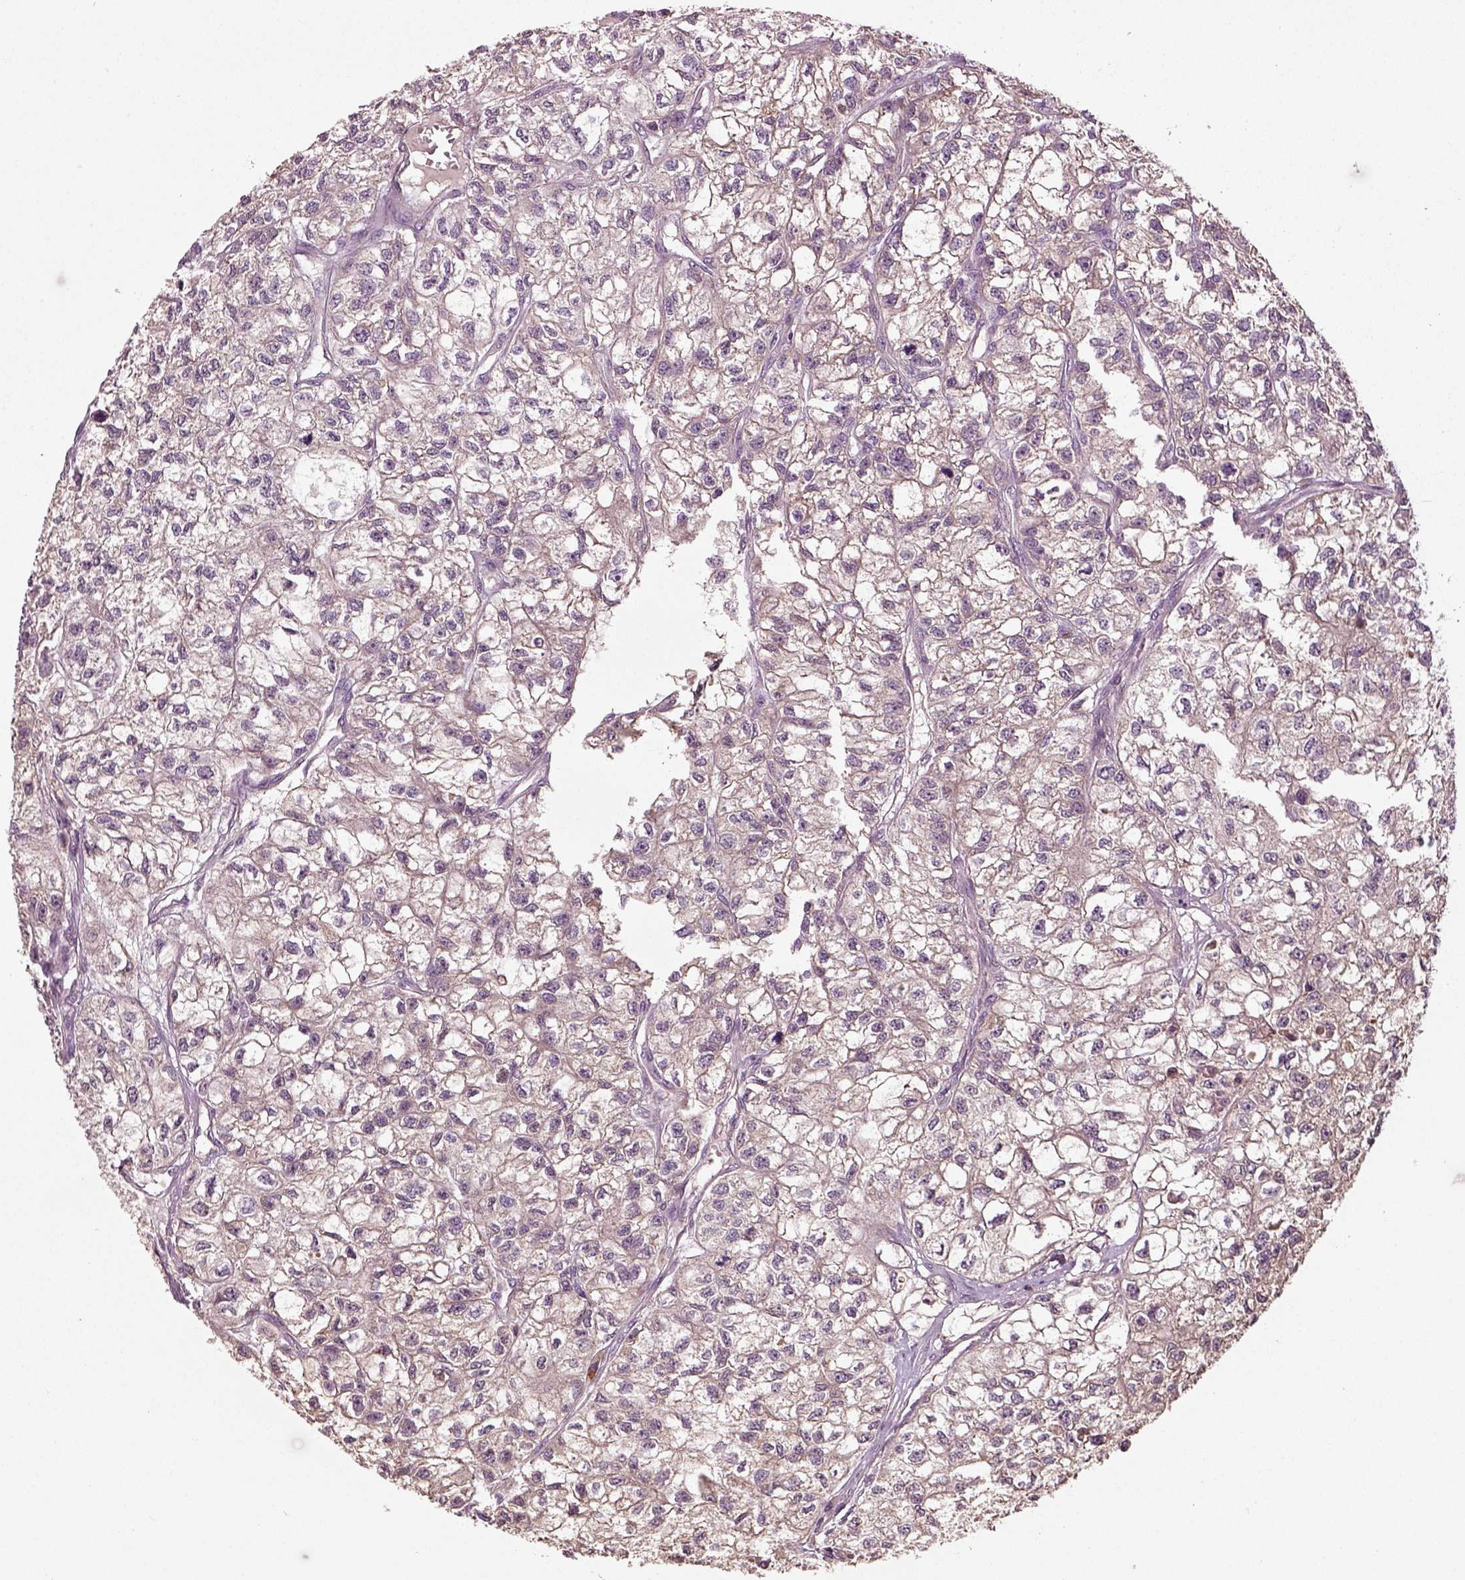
{"staining": {"intensity": "weak", "quantity": "<25%", "location": "cytoplasmic/membranous"}, "tissue": "renal cancer", "cell_type": "Tumor cells", "image_type": "cancer", "snomed": [{"axis": "morphology", "description": "Adenocarcinoma, NOS"}, {"axis": "topography", "description": "Kidney"}], "caption": "DAB (3,3'-diaminobenzidine) immunohistochemical staining of human adenocarcinoma (renal) reveals no significant positivity in tumor cells. (Immunohistochemistry (ihc), brightfield microscopy, high magnification).", "gene": "ERV3-1", "patient": {"sex": "male", "age": 56}}